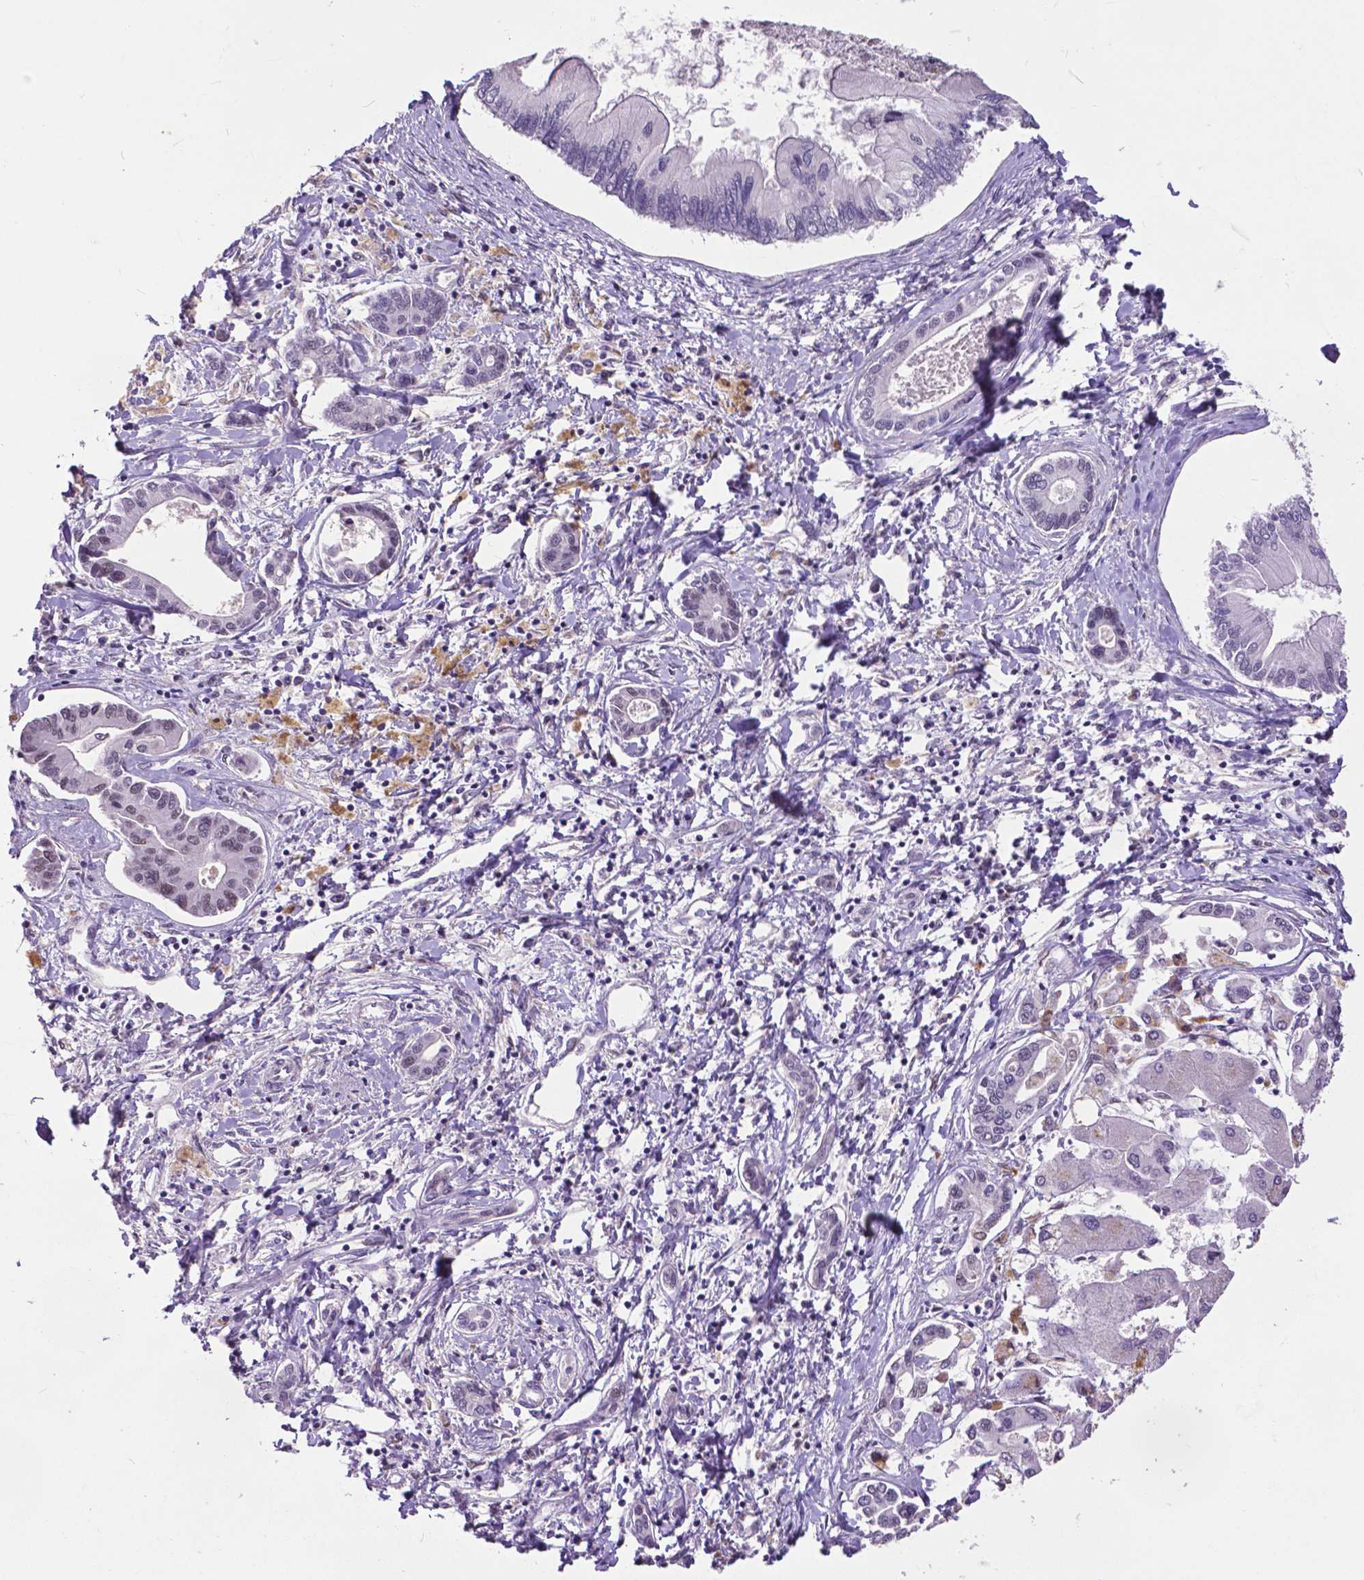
{"staining": {"intensity": "negative", "quantity": "none", "location": "none"}, "tissue": "liver cancer", "cell_type": "Tumor cells", "image_type": "cancer", "snomed": [{"axis": "morphology", "description": "Cholangiocarcinoma"}, {"axis": "topography", "description": "Liver"}], "caption": "IHC of human liver cancer displays no expression in tumor cells. (DAB immunohistochemistry, high magnification).", "gene": "ATRX", "patient": {"sex": "male", "age": 66}}